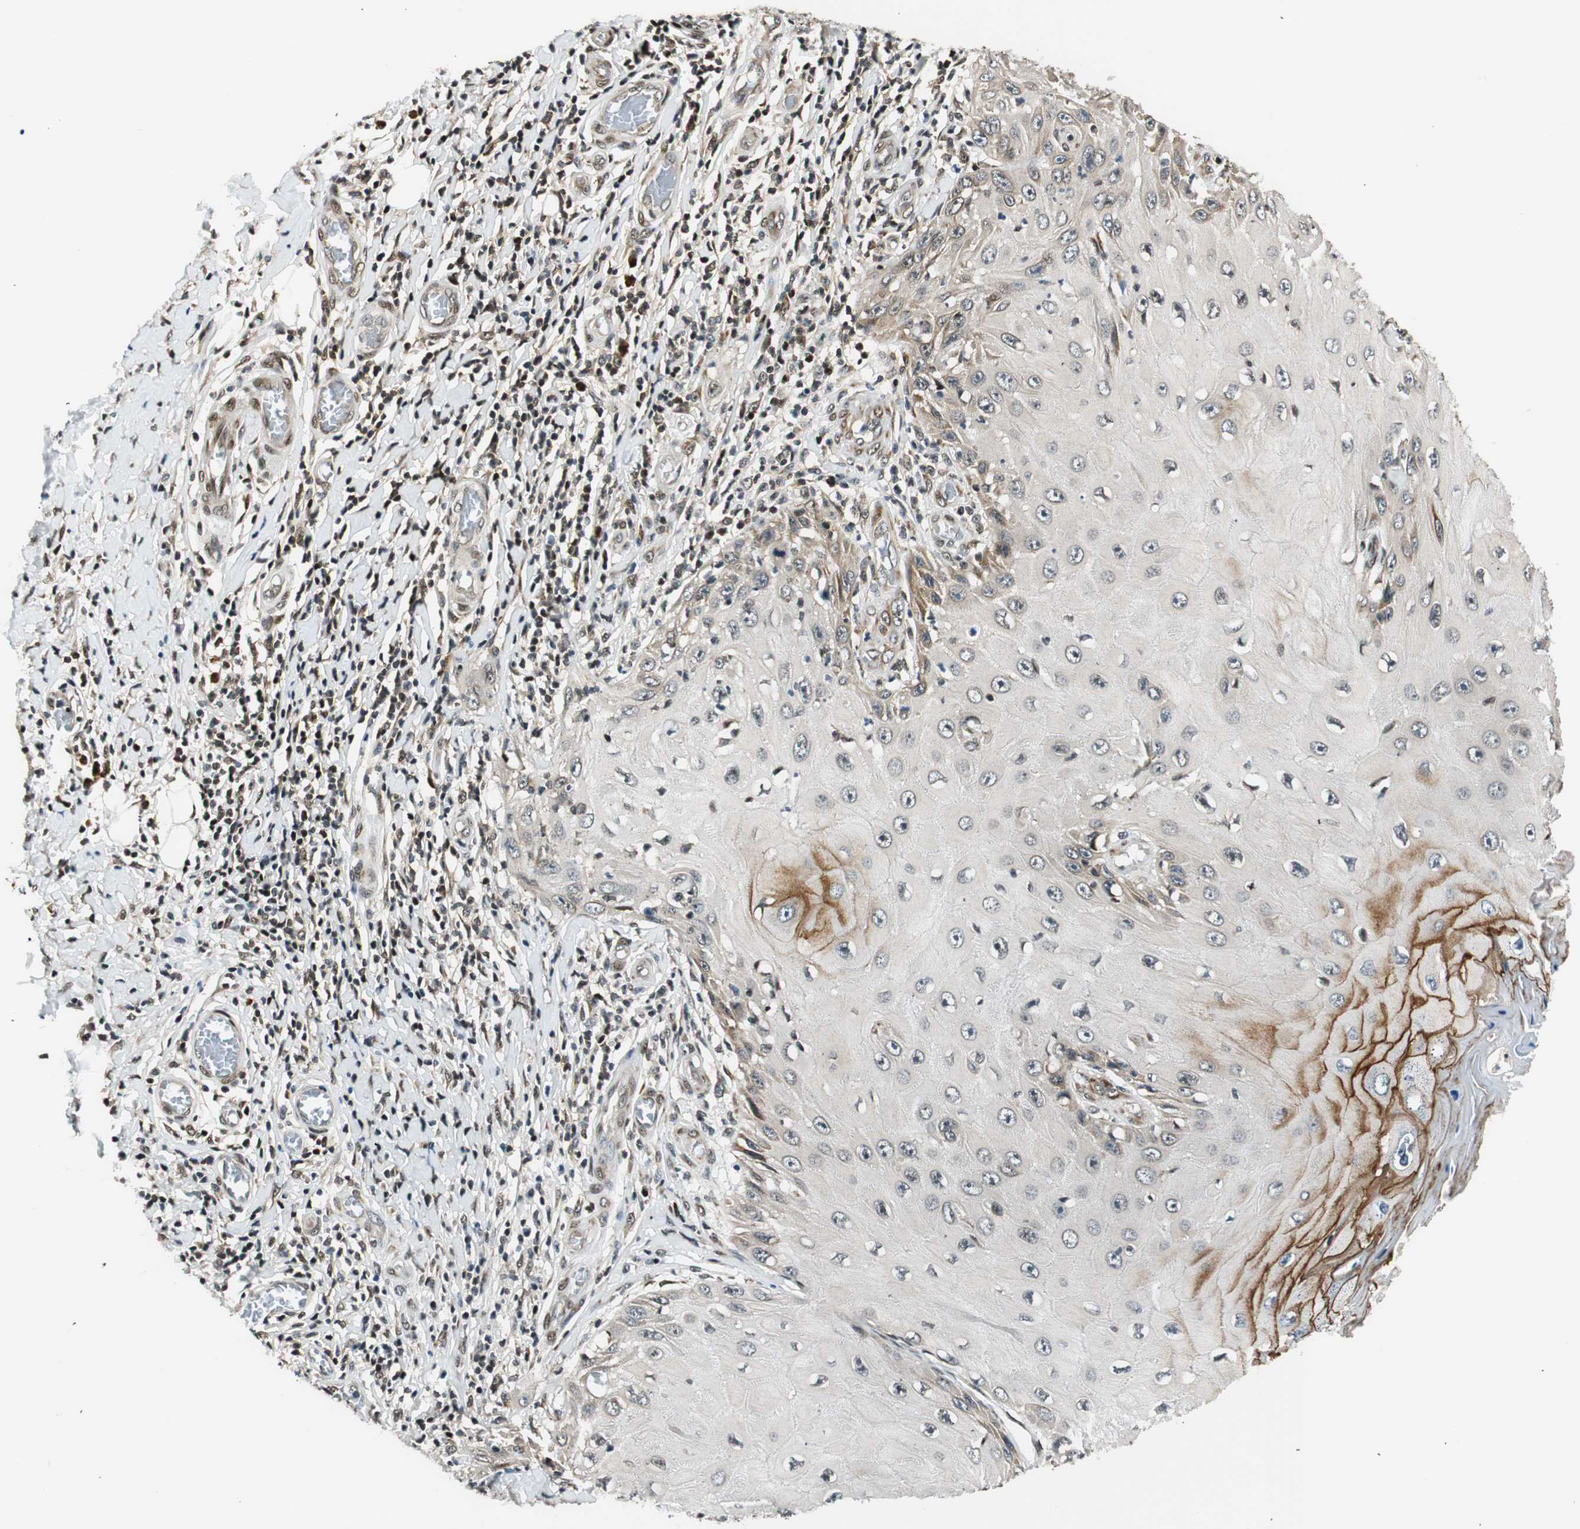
{"staining": {"intensity": "moderate", "quantity": "<25%", "location": "cytoplasmic/membranous"}, "tissue": "skin cancer", "cell_type": "Tumor cells", "image_type": "cancer", "snomed": [{"axis": "morphology", "description": "Squamous cell carcinoma, NOS"}, {"axis": "topography", "description": "Skin"}], "caption": "Skin squamous cell carcinoma stained with DAB (3,3'-diaminobenzidine) IHC demonstrates low levels of moderate cytoplasmic/membranous positivity in approximately <25% of tumor cells. (DAB IHC with brightfield microscopy, high magnification).", "gene": "RING1", "patient": {"sex": "female", "age": 73}}